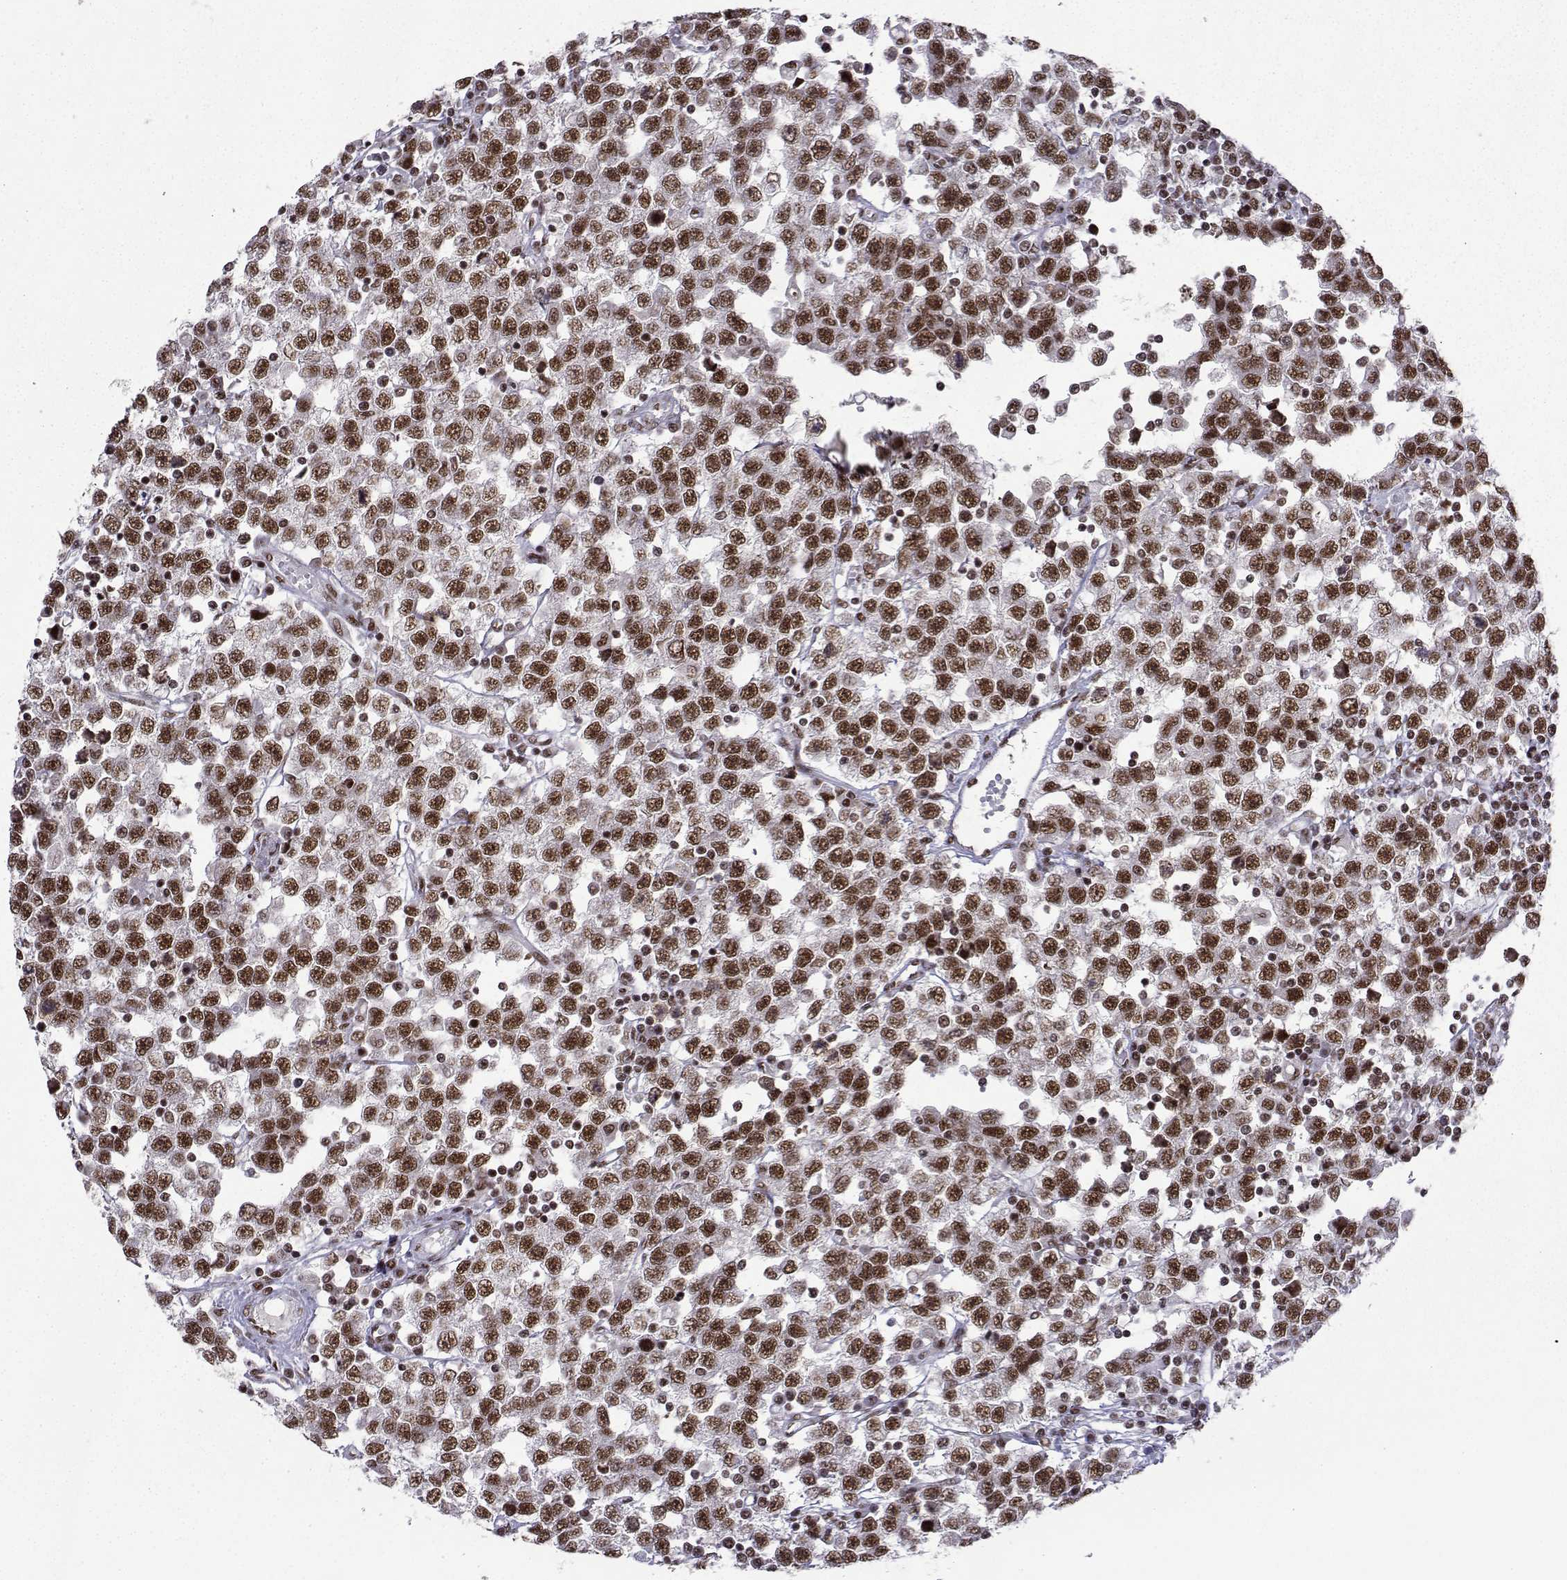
{"staining": {"intensity": "moderate", "quantity": ">75%", "location": "nuclear"}, "tissue": "testis cancer", "cell_type": "Tumor cells", "image_type": "cancer", "snomed": [{"axis": "morphology", "description": "Seminoma, NOS"}, {"axis": "topography", "description": "Testis"}], "caption": "Tumor cells exhibit medium levels of moderate nuclear expression in about >75% of cells in testis cancer.", "gene": "SNRPB2", "patient": {"sex": "male", "age": 34}}